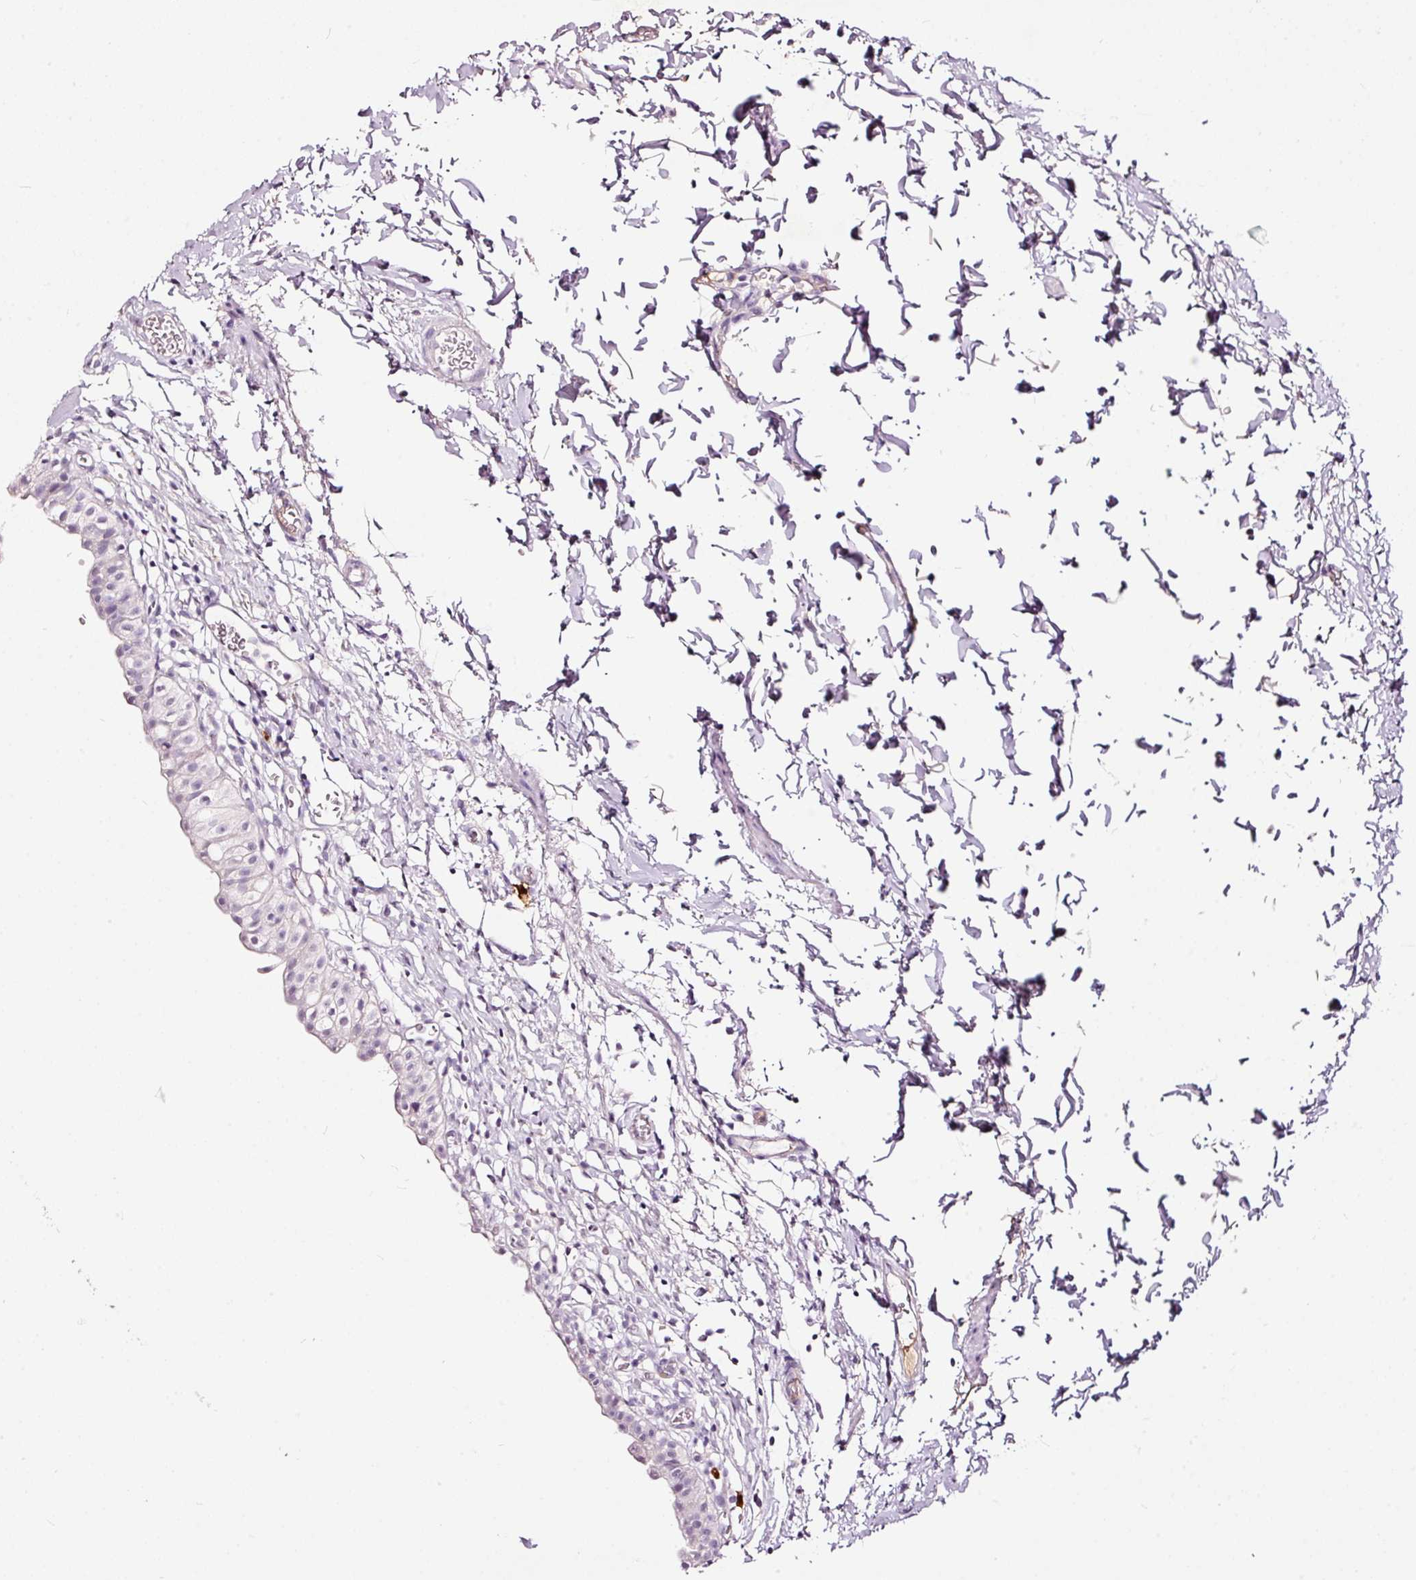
{"staining": {"intensity": "negative", "quantity": "none", "location": "none"}, "tissue": "urinary bladder", "cell_type": "Urothelial cells", "image_type": "normal", "snomed": [{"axis": "morphology", "description": "Normal tissue, NOS"}, {"axis": "topography", "description": "Urinary bladder"}, {"axis": "topography", "description": "Peripheral nerve tissue"}], "caption": "Immunohistochemical staining of benign human urinary bladder displays no significant positivity in urothelial cells. (DAB IHC, high magnification).", "gene": "LAMP3", "patient": {"sex": "male", "age": 55}}